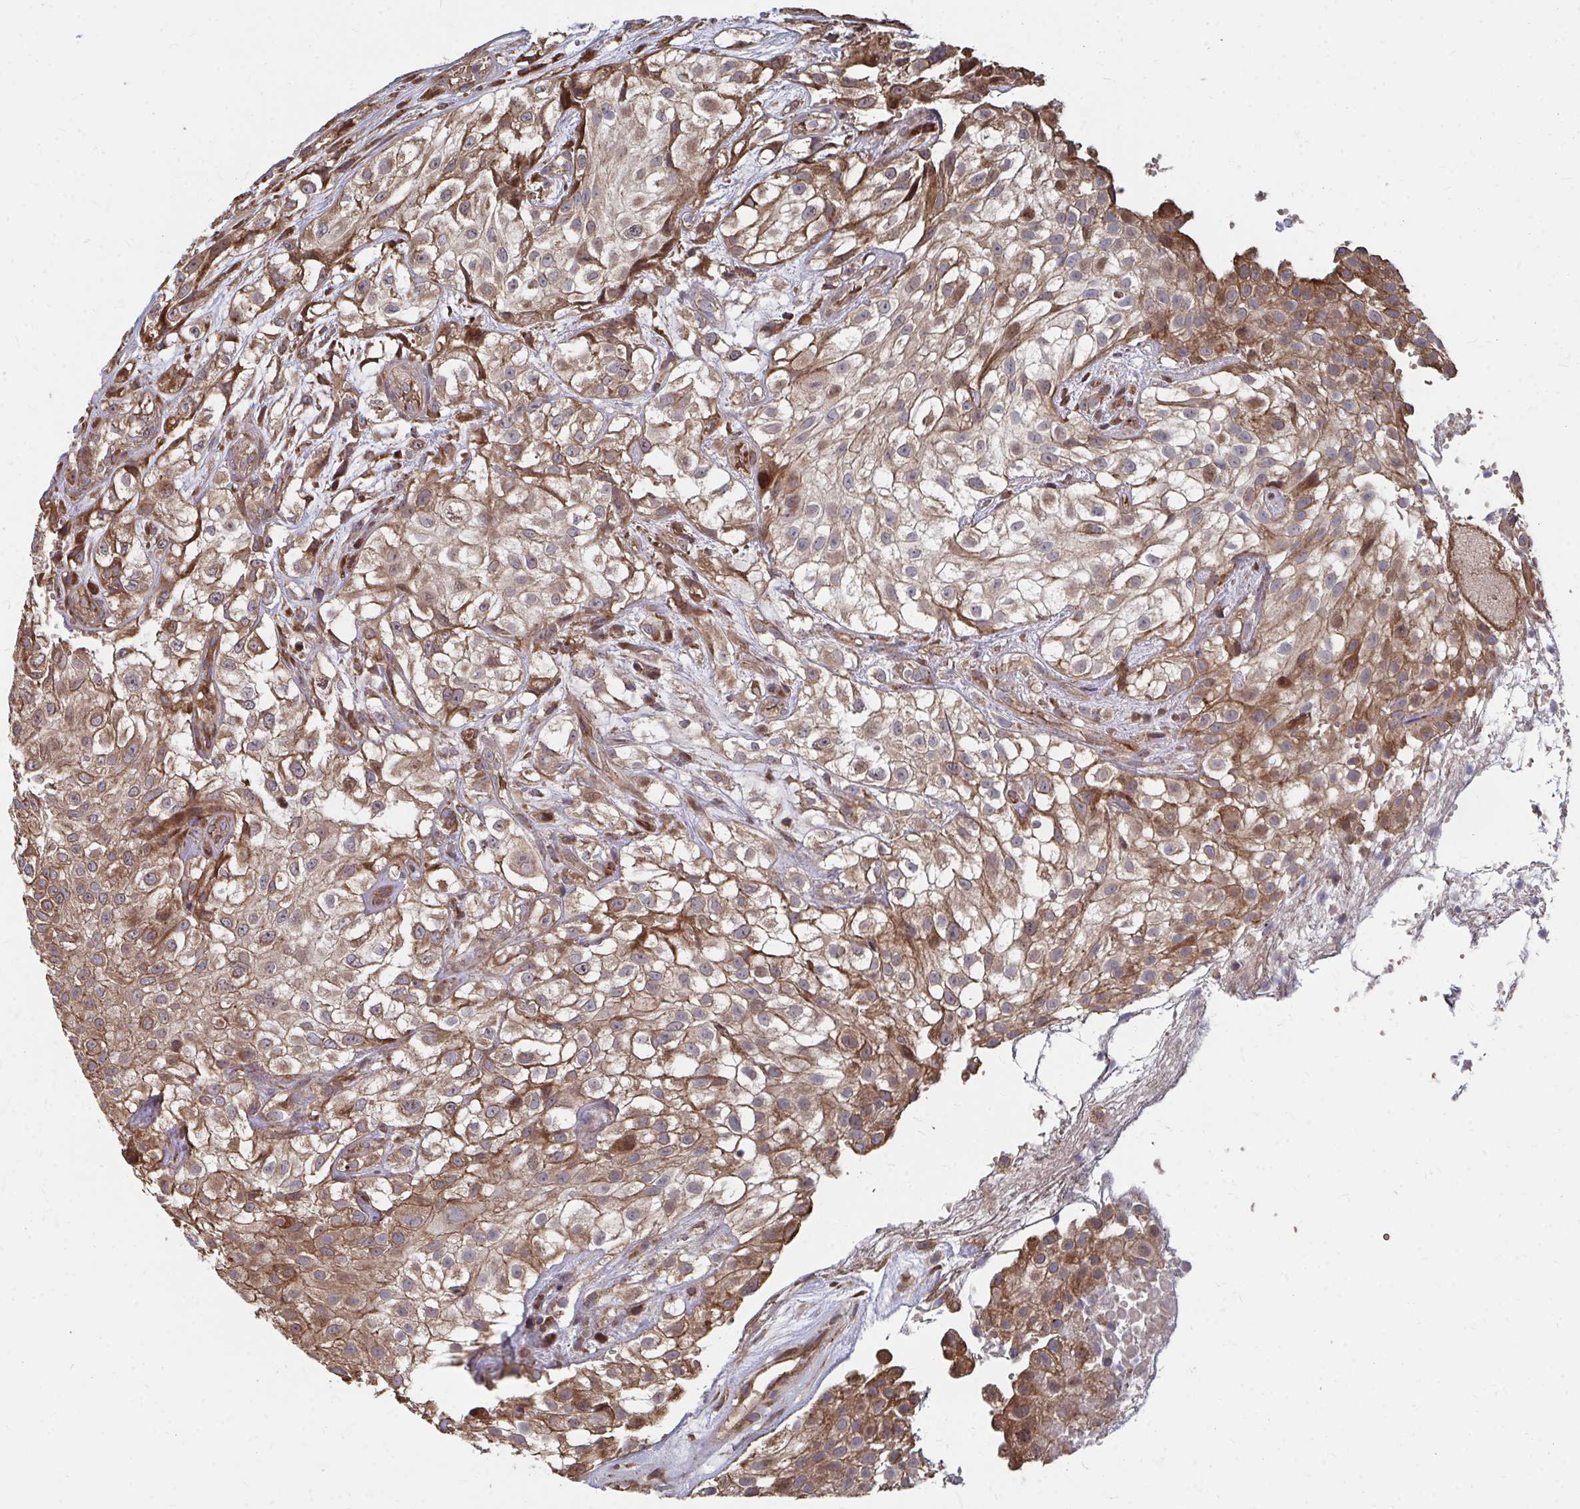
{"staining": {"intensity": "moderate", "quantity": ">75%", "location": "cytoplasmic/membranous"}, "tissue": "urothelial cancer", "cell_type": "Tumor cells", "image_type": "cancer", "snomed": [{"axis": "morphology", "description": "Urothelial carcinoma, High grade"}, {"axis": "topography", "description": "Urinary bladder"}], "caption": "Immunohistochemistry image of neoplastic tissue: human urothelial cancer stained using immunohistochemistry shows medium levels of moderate protein expression localized specifically in the cytoplasmic/membranous of tumor cells, appearing as a cytoplasmic/membranous brown color.", "gene": "FAM89A", "patient": {"sex": "male", "age": 56}}